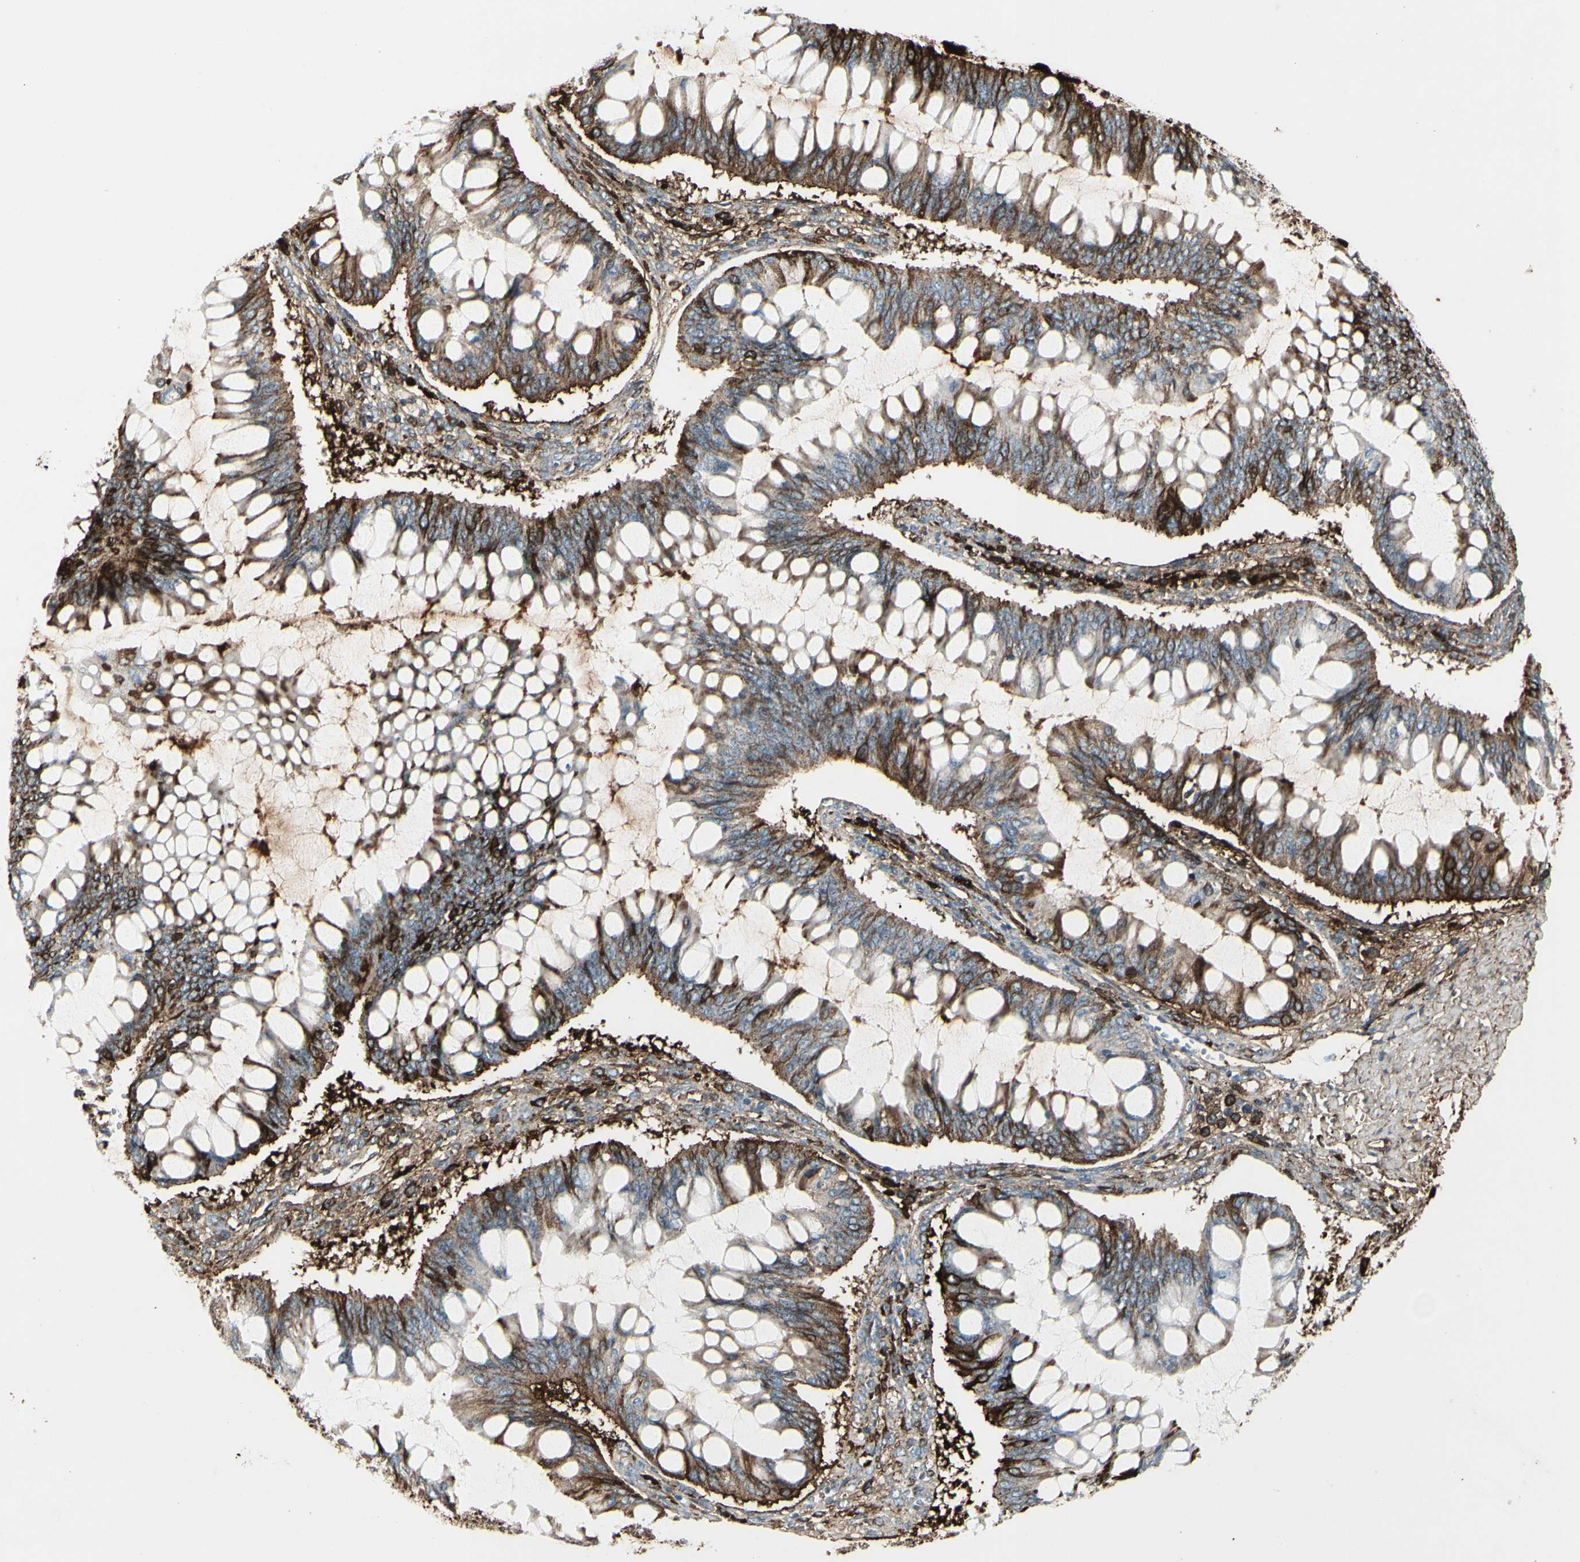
{"staining": {"intensity": "strong", "quantity": "25%-75%", "location": "cytoplasmic/membranous"}, "tissue": "ovarian cancer", "cell_type": "Tumor cells", "image_type": "cancer", "snomed": [{"axis": "morphology", "description": "Cystadenocarcinoma, mucinous, NOS"}, {"axis": "topography", "description": "Ovary"}], "caption": "IHC (DAB) staining of human ovarian cancer (mucinous cystadenocarcinoma) shows strong cytoplasmic/membranous protein positivity in approximately 25%-75% of tumor cells.", "gene": "IGHG1", "patient": {"sex": "female", "age": 73}}